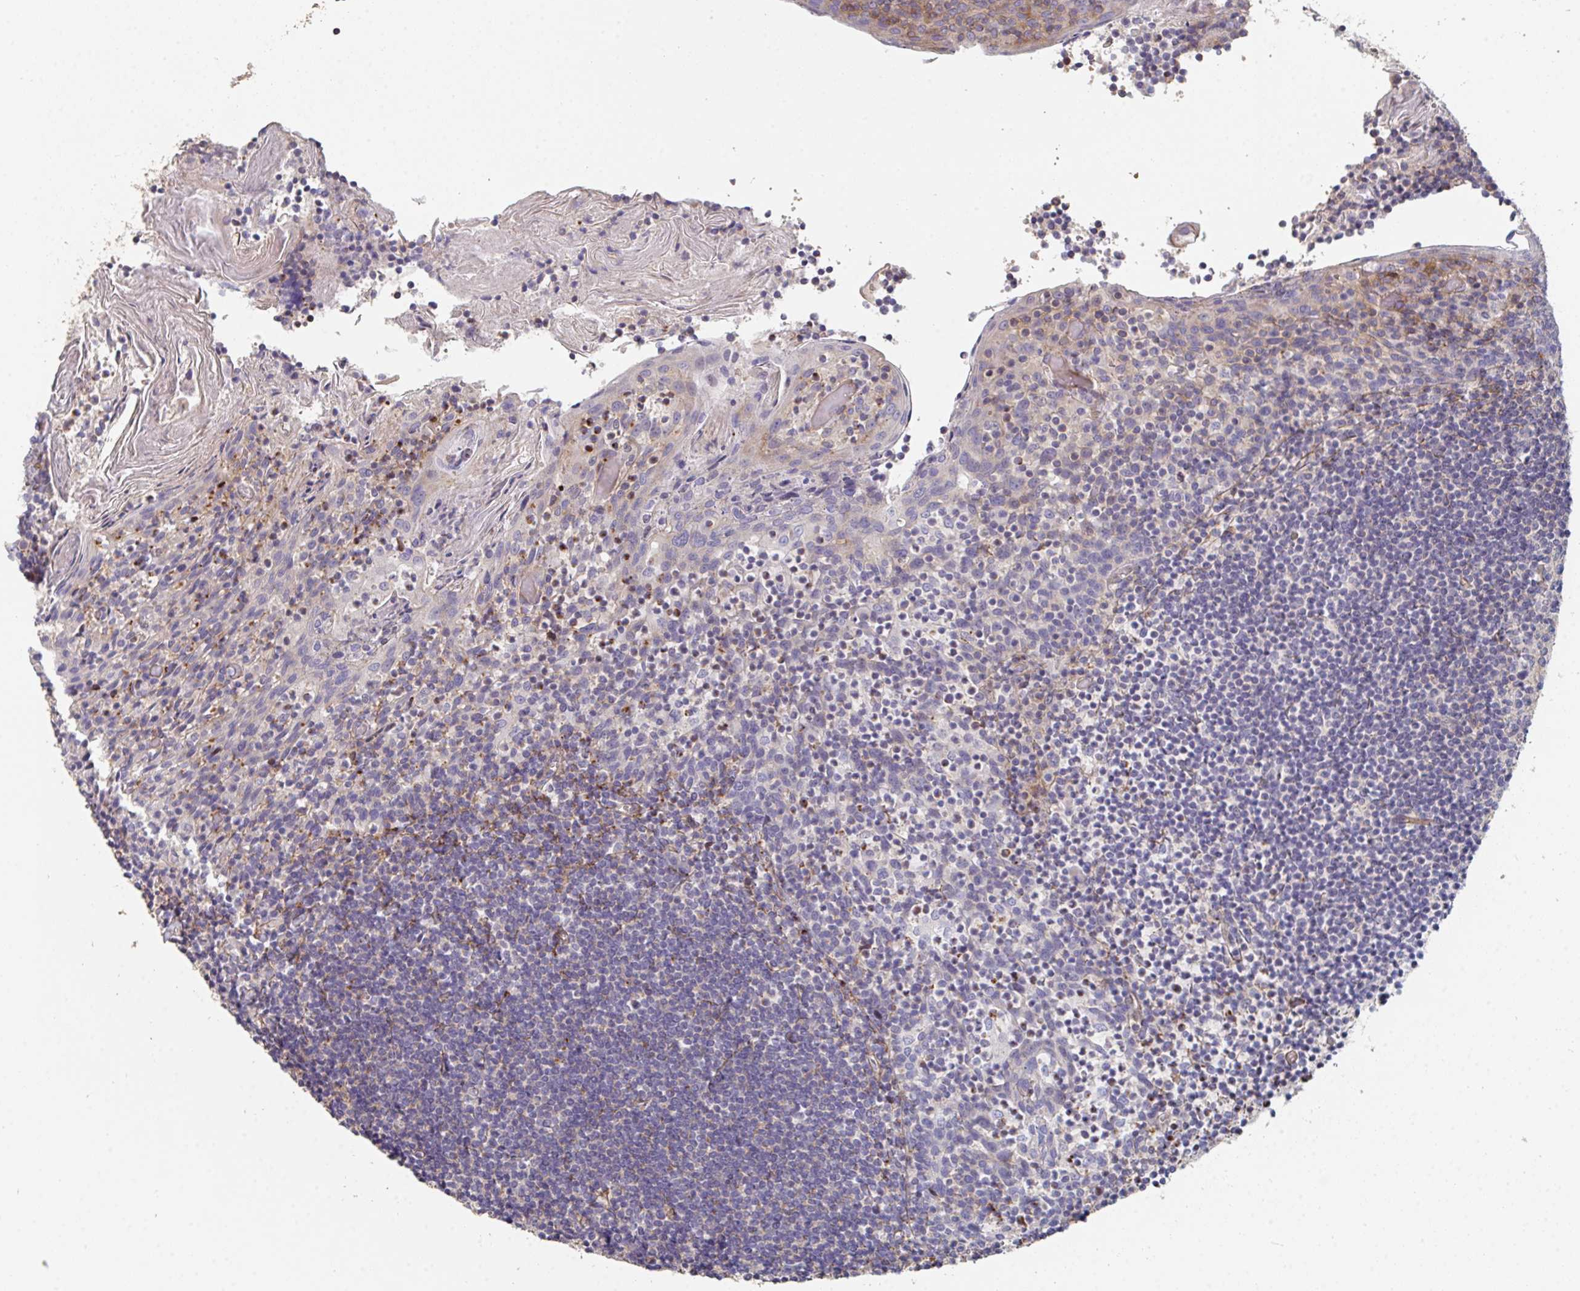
{"staining": {"intensity": "weak", "quantity": "25%-75%", "location": "cytoplasmic/membranous"}, "tissue": "tonsil", "cell_type": "Germinal center cells", "image_type": "normal", "snomed": [{"axis": "morphology", "description": "Normal tissue, NOS"}, {"axis": "topography", "description": "Tonsil"}], "caption": "Human tonsil stained for a protein (brown) exhibits weak cytoplasmic/membranous positive expression in about 25%-75% of germinal center cells.", "gene": "FZD2", "patient": {"sex": "female", "age": 10}}